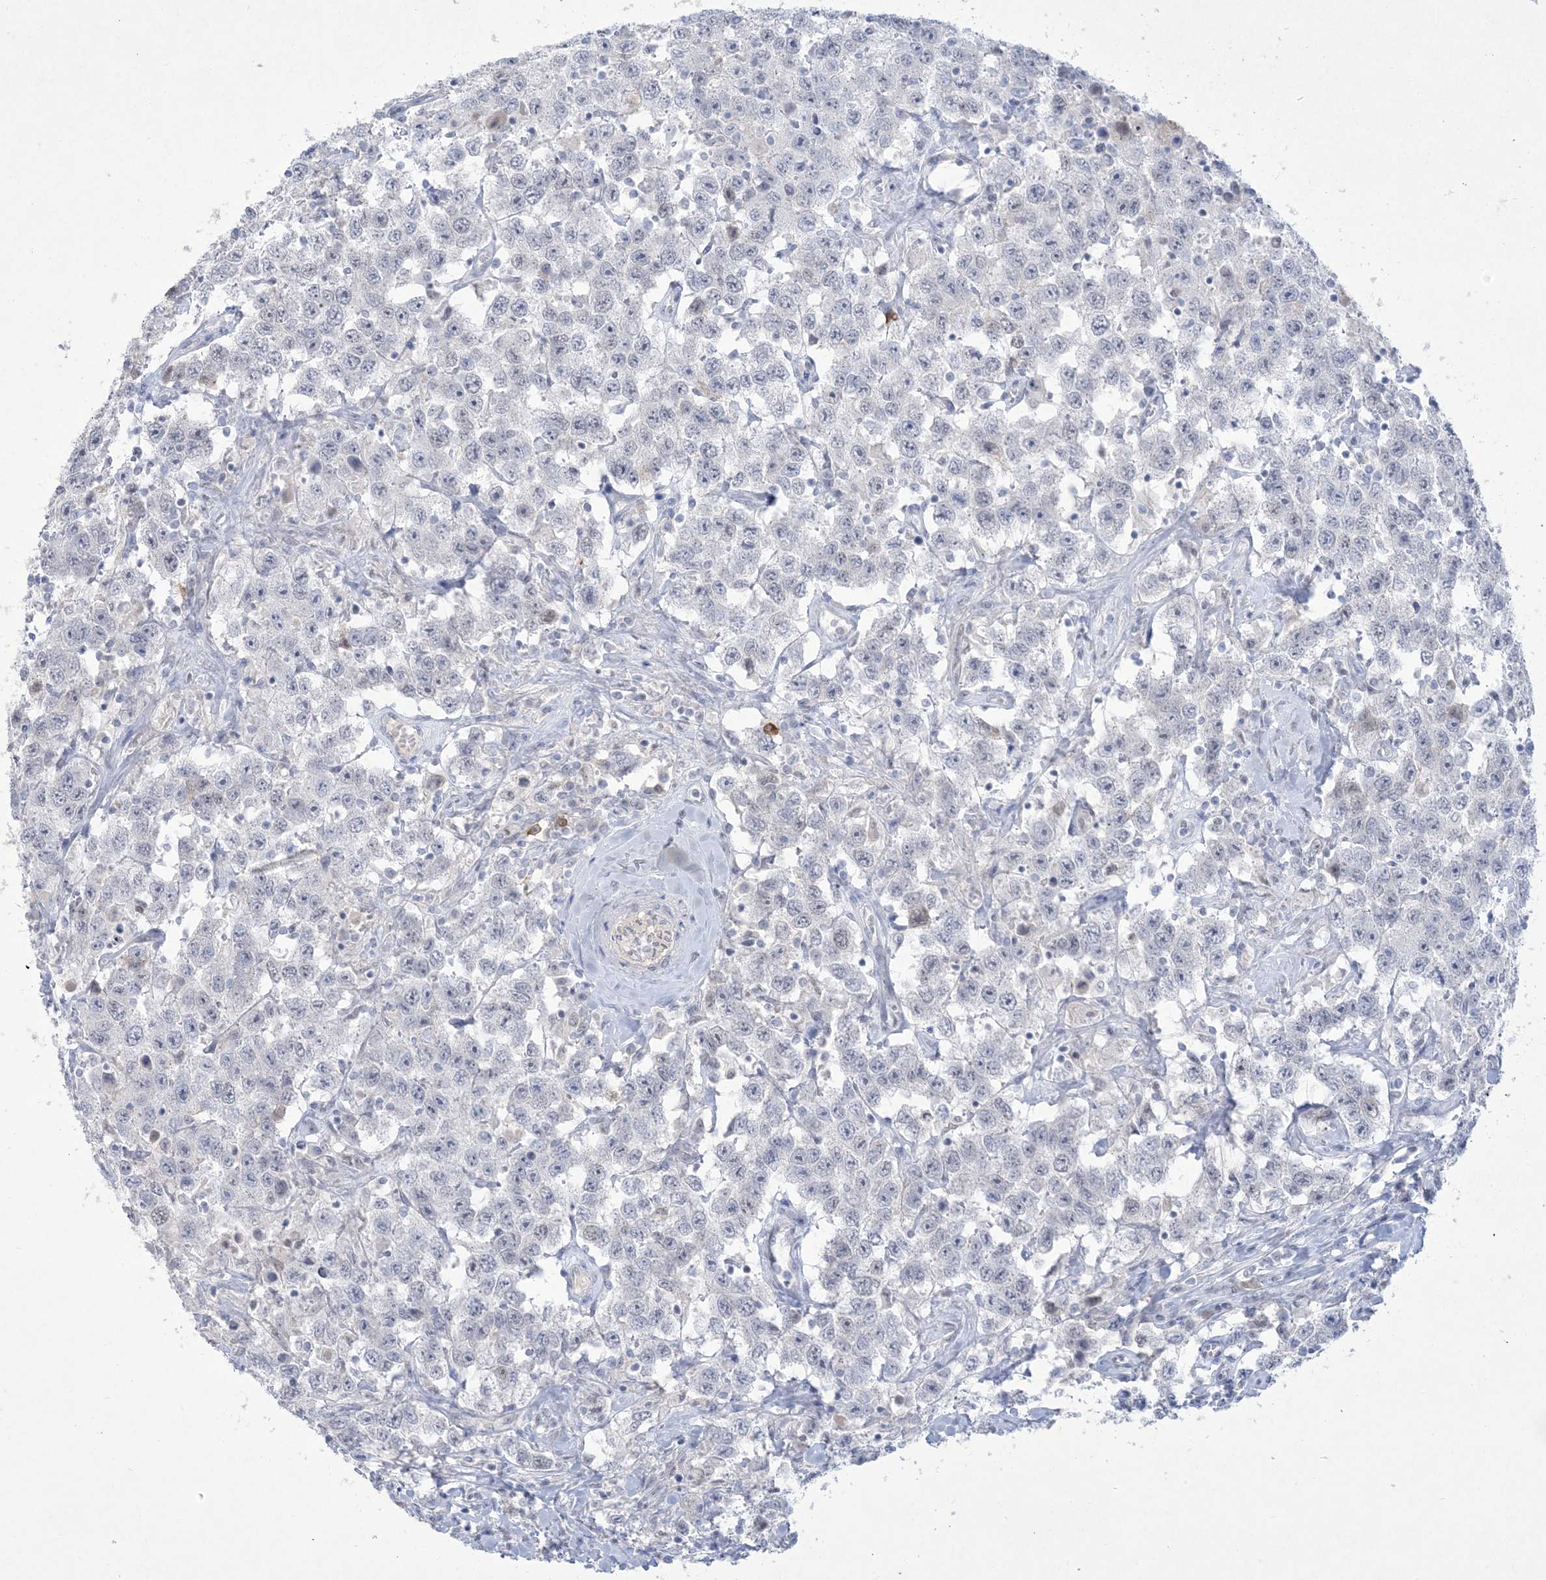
{"staining": {"intensity": "negative", "quantity": "none", "location": "none"}, "tissue": "testis cancer", "cell_type": "Tumor cells", "image_type": "cancer", "snomed": [{"axis": "morphology", "description": "Seminoma, NOS"}, {"axis": "topography", "description": "Testis"}], "caption": "Tumor cells are negative for brown protein staining in seminoma (testis).", "gene": "HOMEZ", "patient": {"sex": "male", "age": 41}}